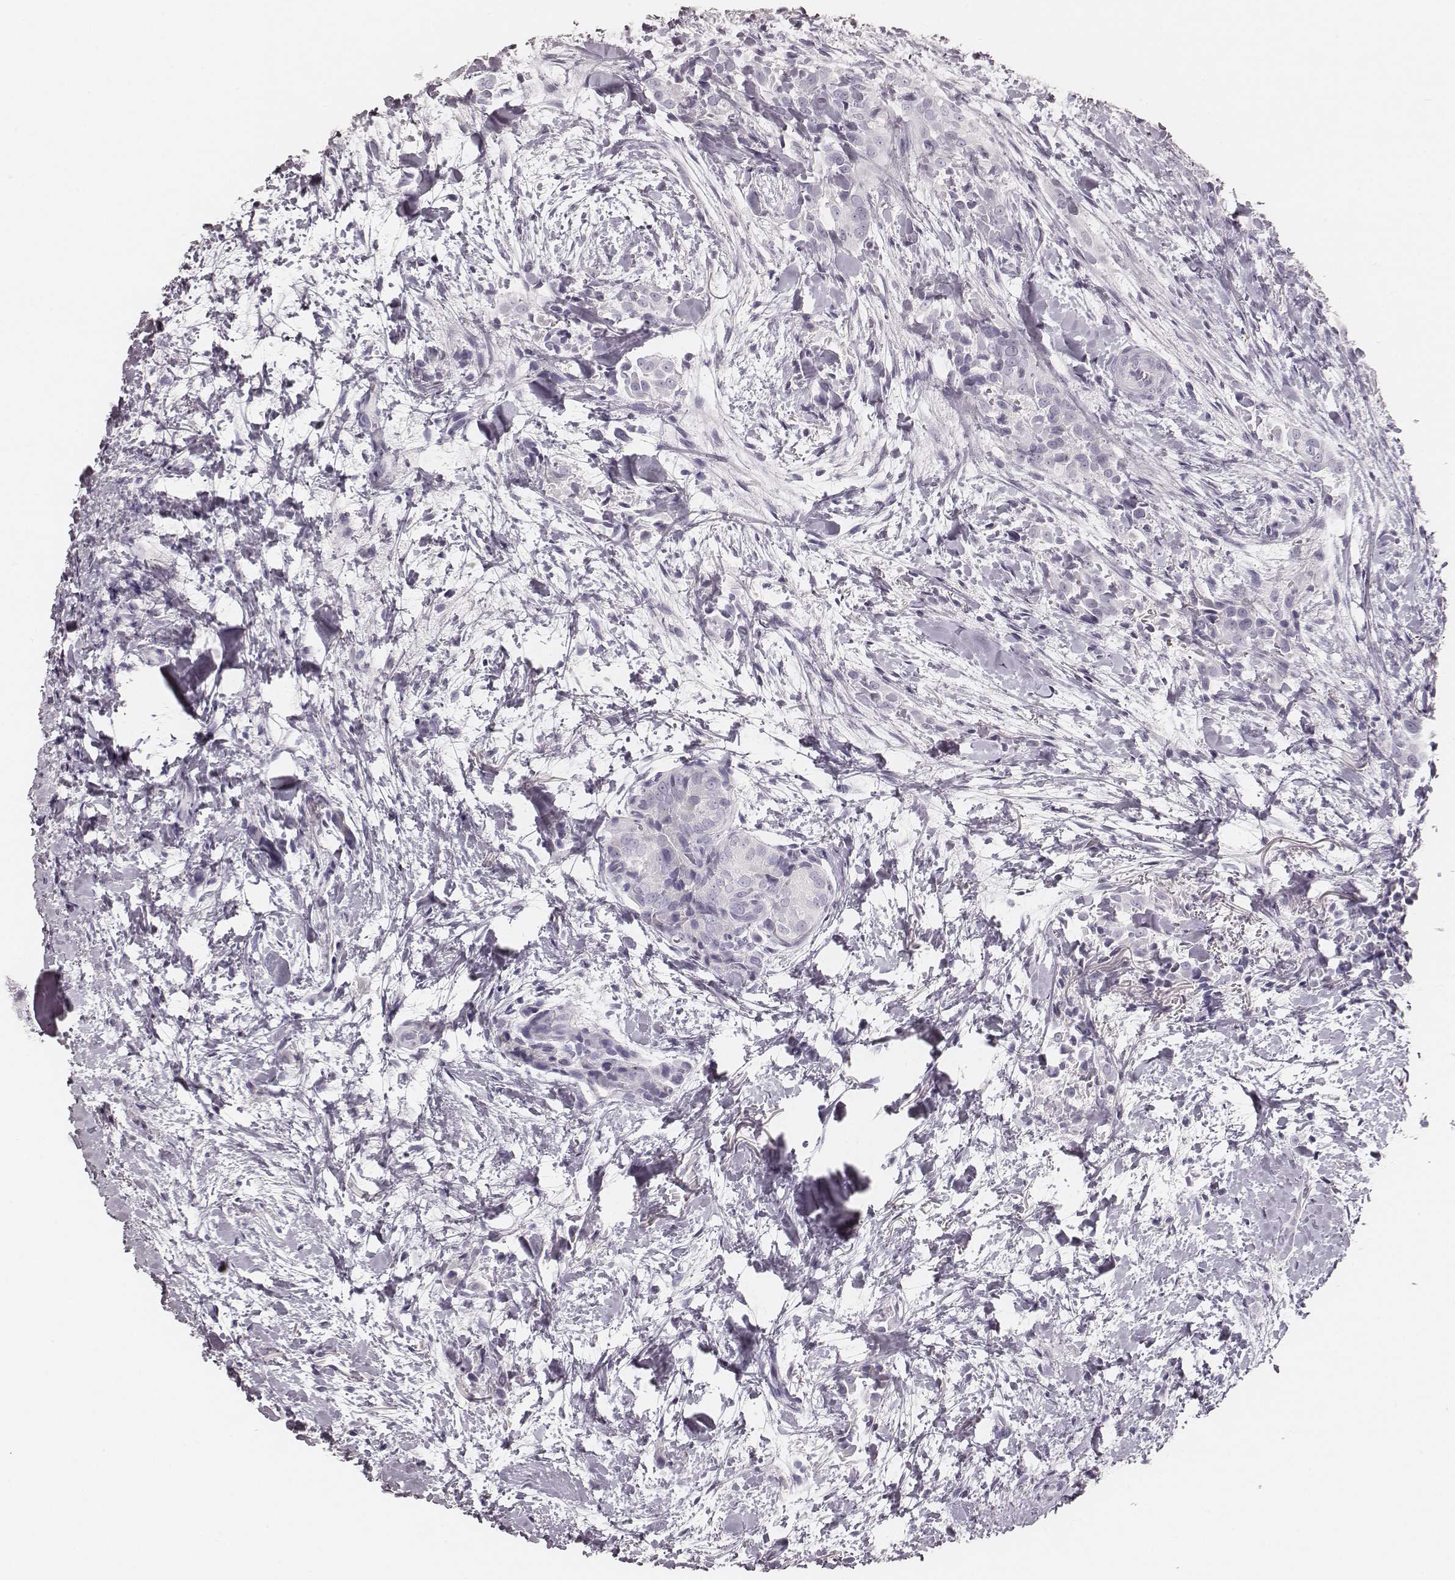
{"staining": {"intensity": "negative", "quantity": "none", "location": "none"}, "tissue": "thyroid cancer", "cell_type": "Tumor cells", "image_type": "cancer", "snomed": [{"axis": "morphology", "description": "Papillary adenocarcinoma, NOS"}, {"axis": "topography", "description": "Thyroid gland"}], "caption": "Immunohistochemistry (IHC) of thyroid cancer (papillary adenocarcinoma) exhibits no staining in tumor cells.", "gene": "KRT82", "patient": {"sex": "male", "age": 61}}